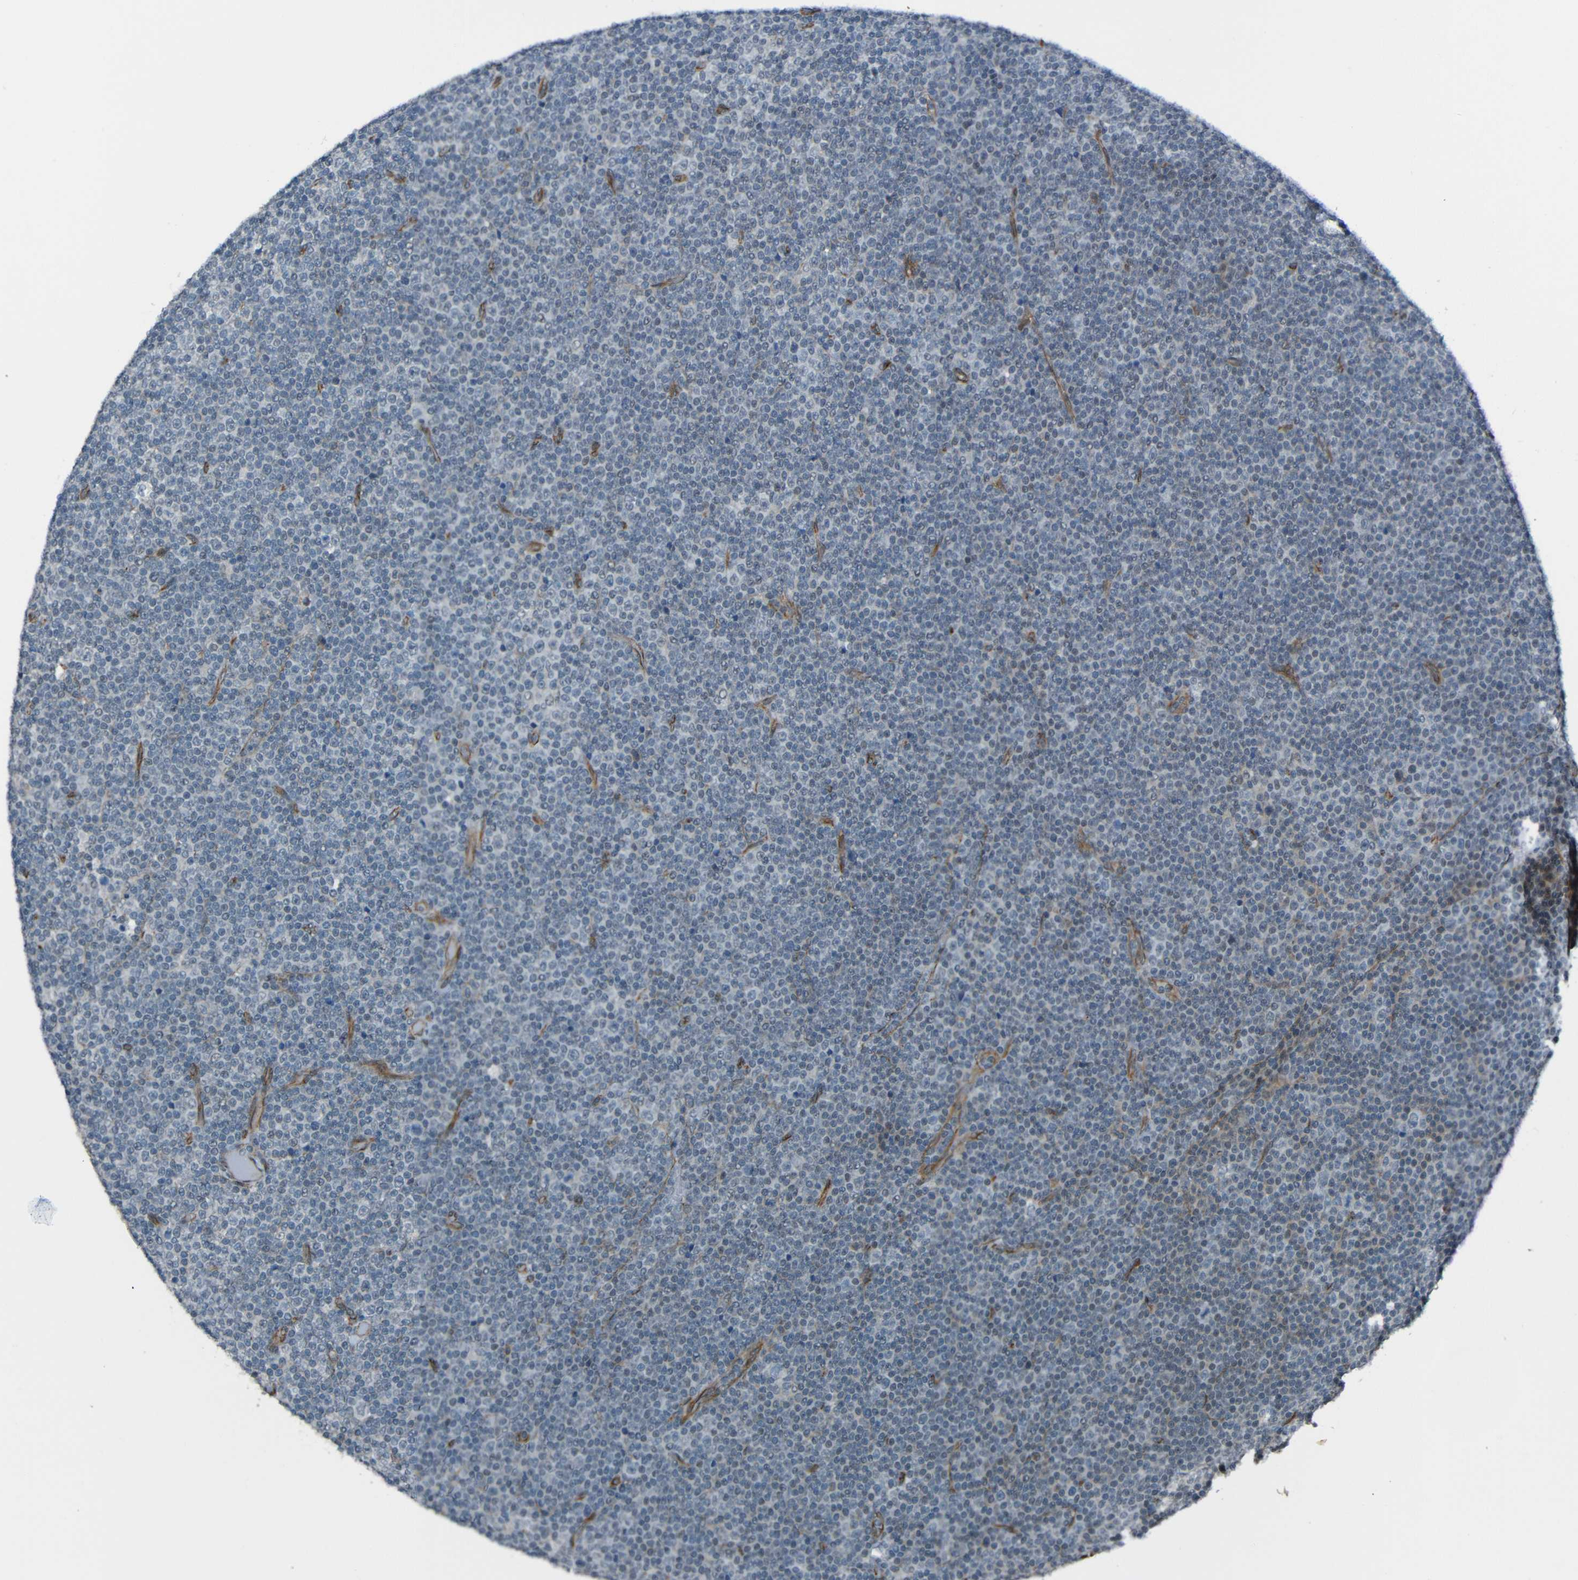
{"staining": {"intensity": "negative", "quantity": "none", "location": "none"}, "tissue": "lymphoma", "cell_type": "Tumor cells", "image_type": "cancer", "snomed": [{"axis": "morphology", "description": "Malignant lymphoma, non-Hodgkin's type, Low grade"}, {"axis": "topography", "description": "Lymph node"}], "caption": "Lymphoma stained for a protein using IHC reveals no expression tumor cells.", "gene": "LGR5", "patient": {"sex": "female", "age": 67}}